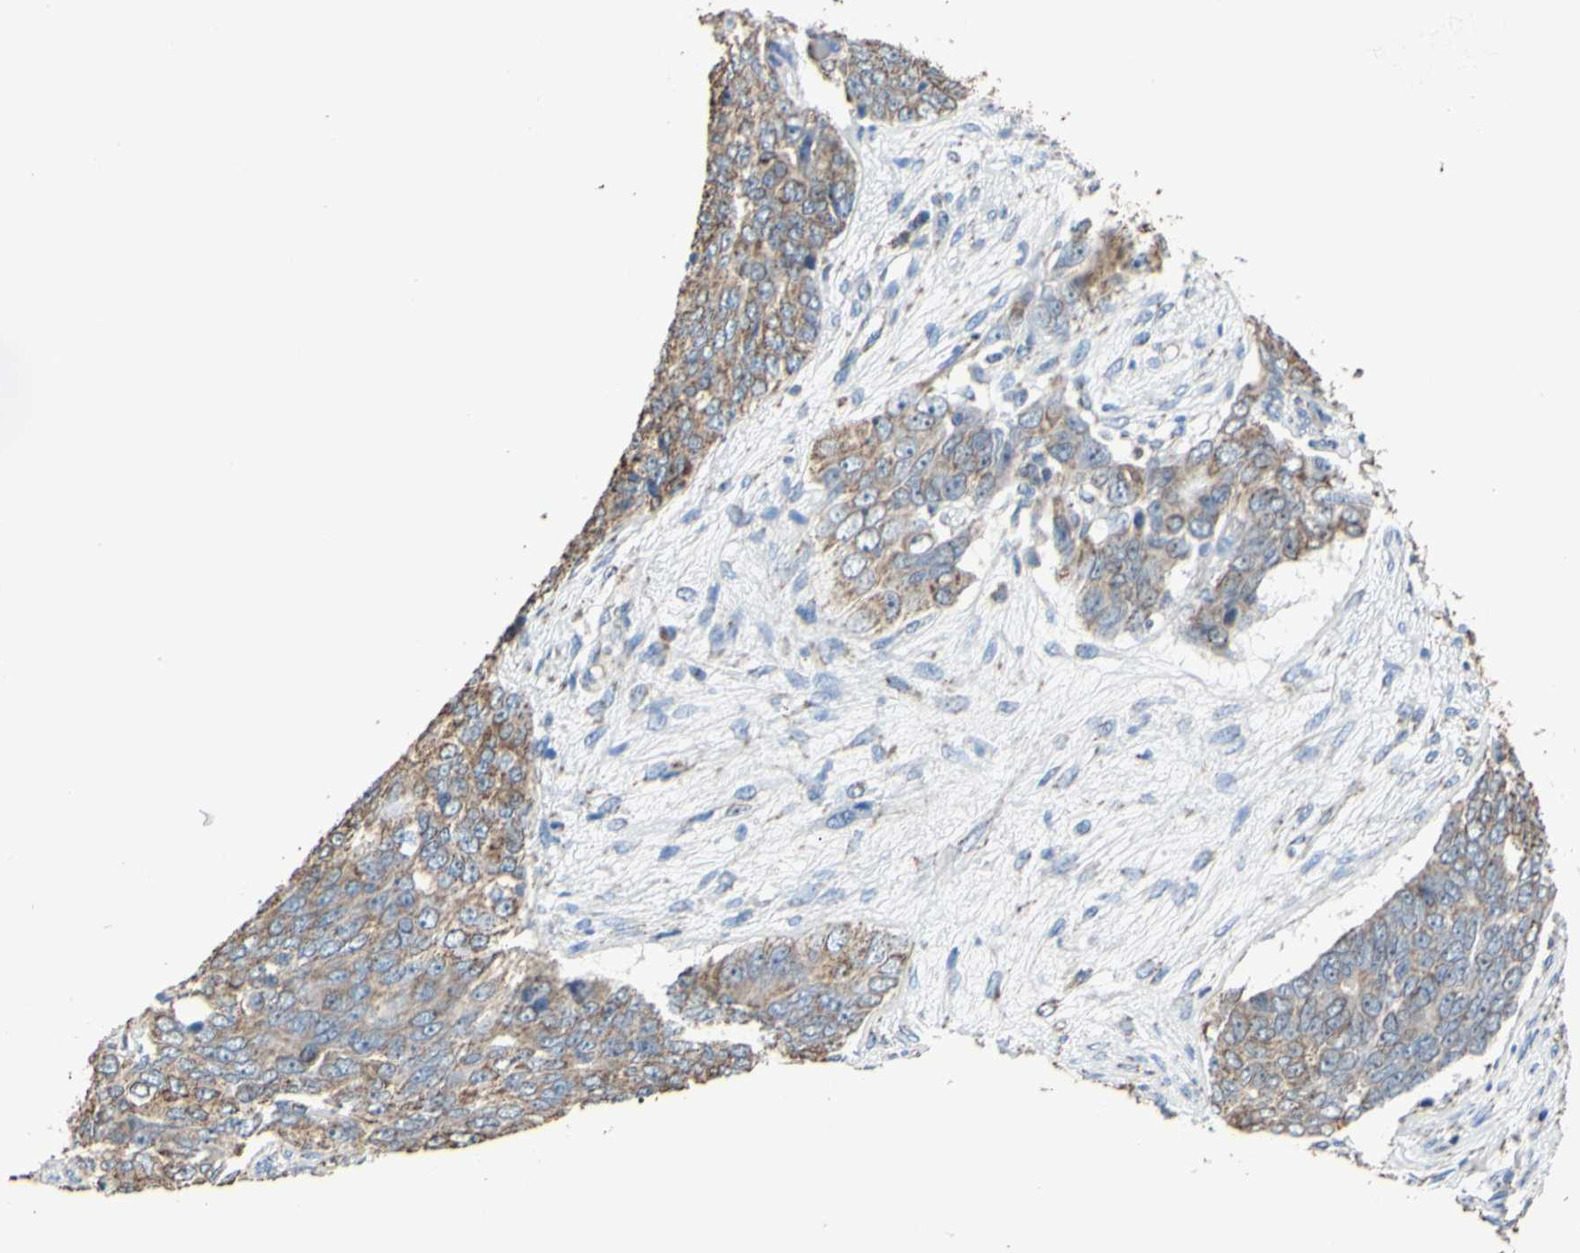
{"staining": {"intensity": "moderate", "quantity": ">75%", "location": "cytoplasmic/membranous"}, "tissue": "ovarian cancer", "cell_type": "Tumor cells", "image_type": "cancer", "snomed": [{"axis": "morphology", "description": "Carcinoma, endometroid"}, {"axis": "topography", "description": "Ovary"}], "caption": "Protein staining displays moderate cytoplasmic/membranous expression in about >75% of tumor cells in ovarian cancer (endometroid carcinoma).", "gene": "CMKLR2", "patient": {"sex": "female", "age": 51}}